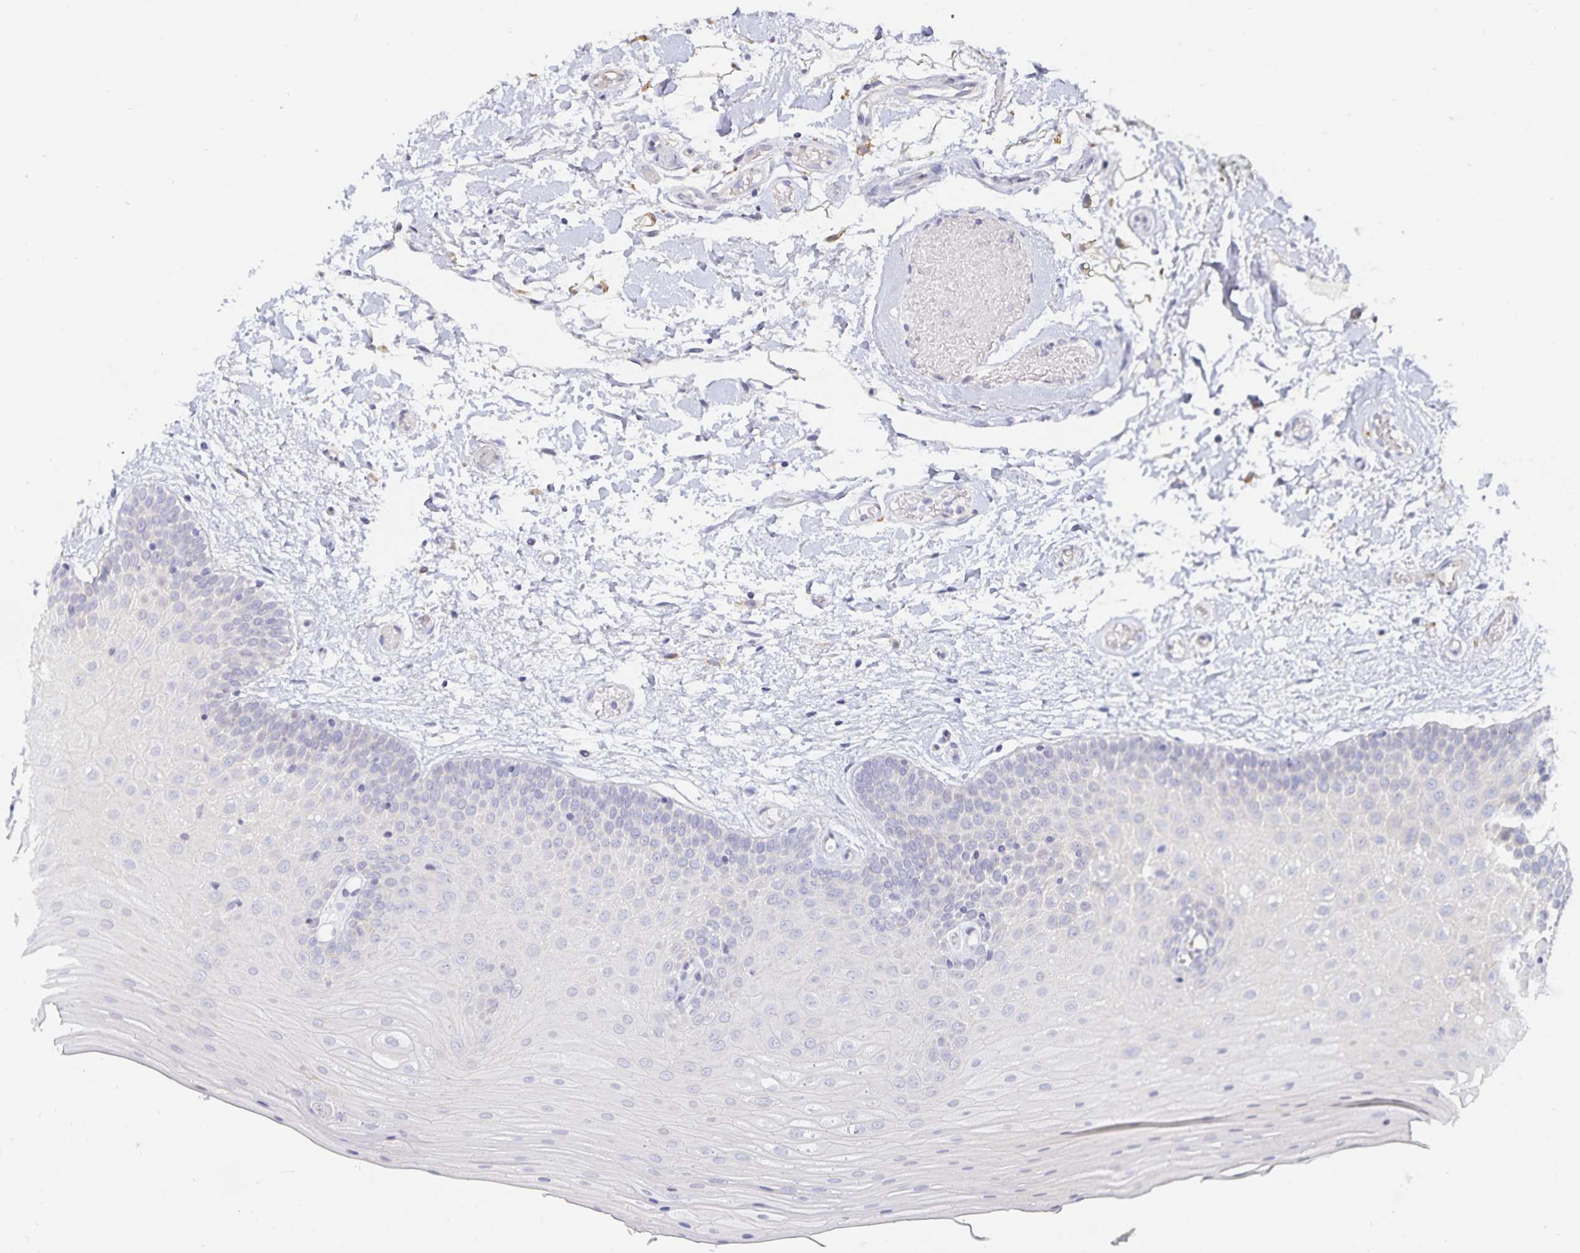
{"staining": {"intensity": "negative", "quantity": "none", "location": "none"}, "tissue": "oral mucosa", "cell_type": "Squamous epithelial cells", "image_type": "normal", "snomed": [{"axis": "morphology", "description": "Normal tissue, NOS"}, {"axis": "morphology", "description": "Squamous cell carcinoma, NOS"}, {"axis": "topography", "description": "Oral tissue"}, {"axis": "topography", "description": "Tounge, NOS"}, {"axis": "topography", "description": "Head-Neck"}], "caption": "IHC micrograph of unremarkable oral mucosa: human oral mucosa stained with DAB (3,3'-diaminobenzidine) shows no significant protein staining in squamous epithelial cells. (Immunohistochemistry, brightfield microscopy, high magnification).", "gene": "S100G", "patient": {"sex": "male", "age": 62}}